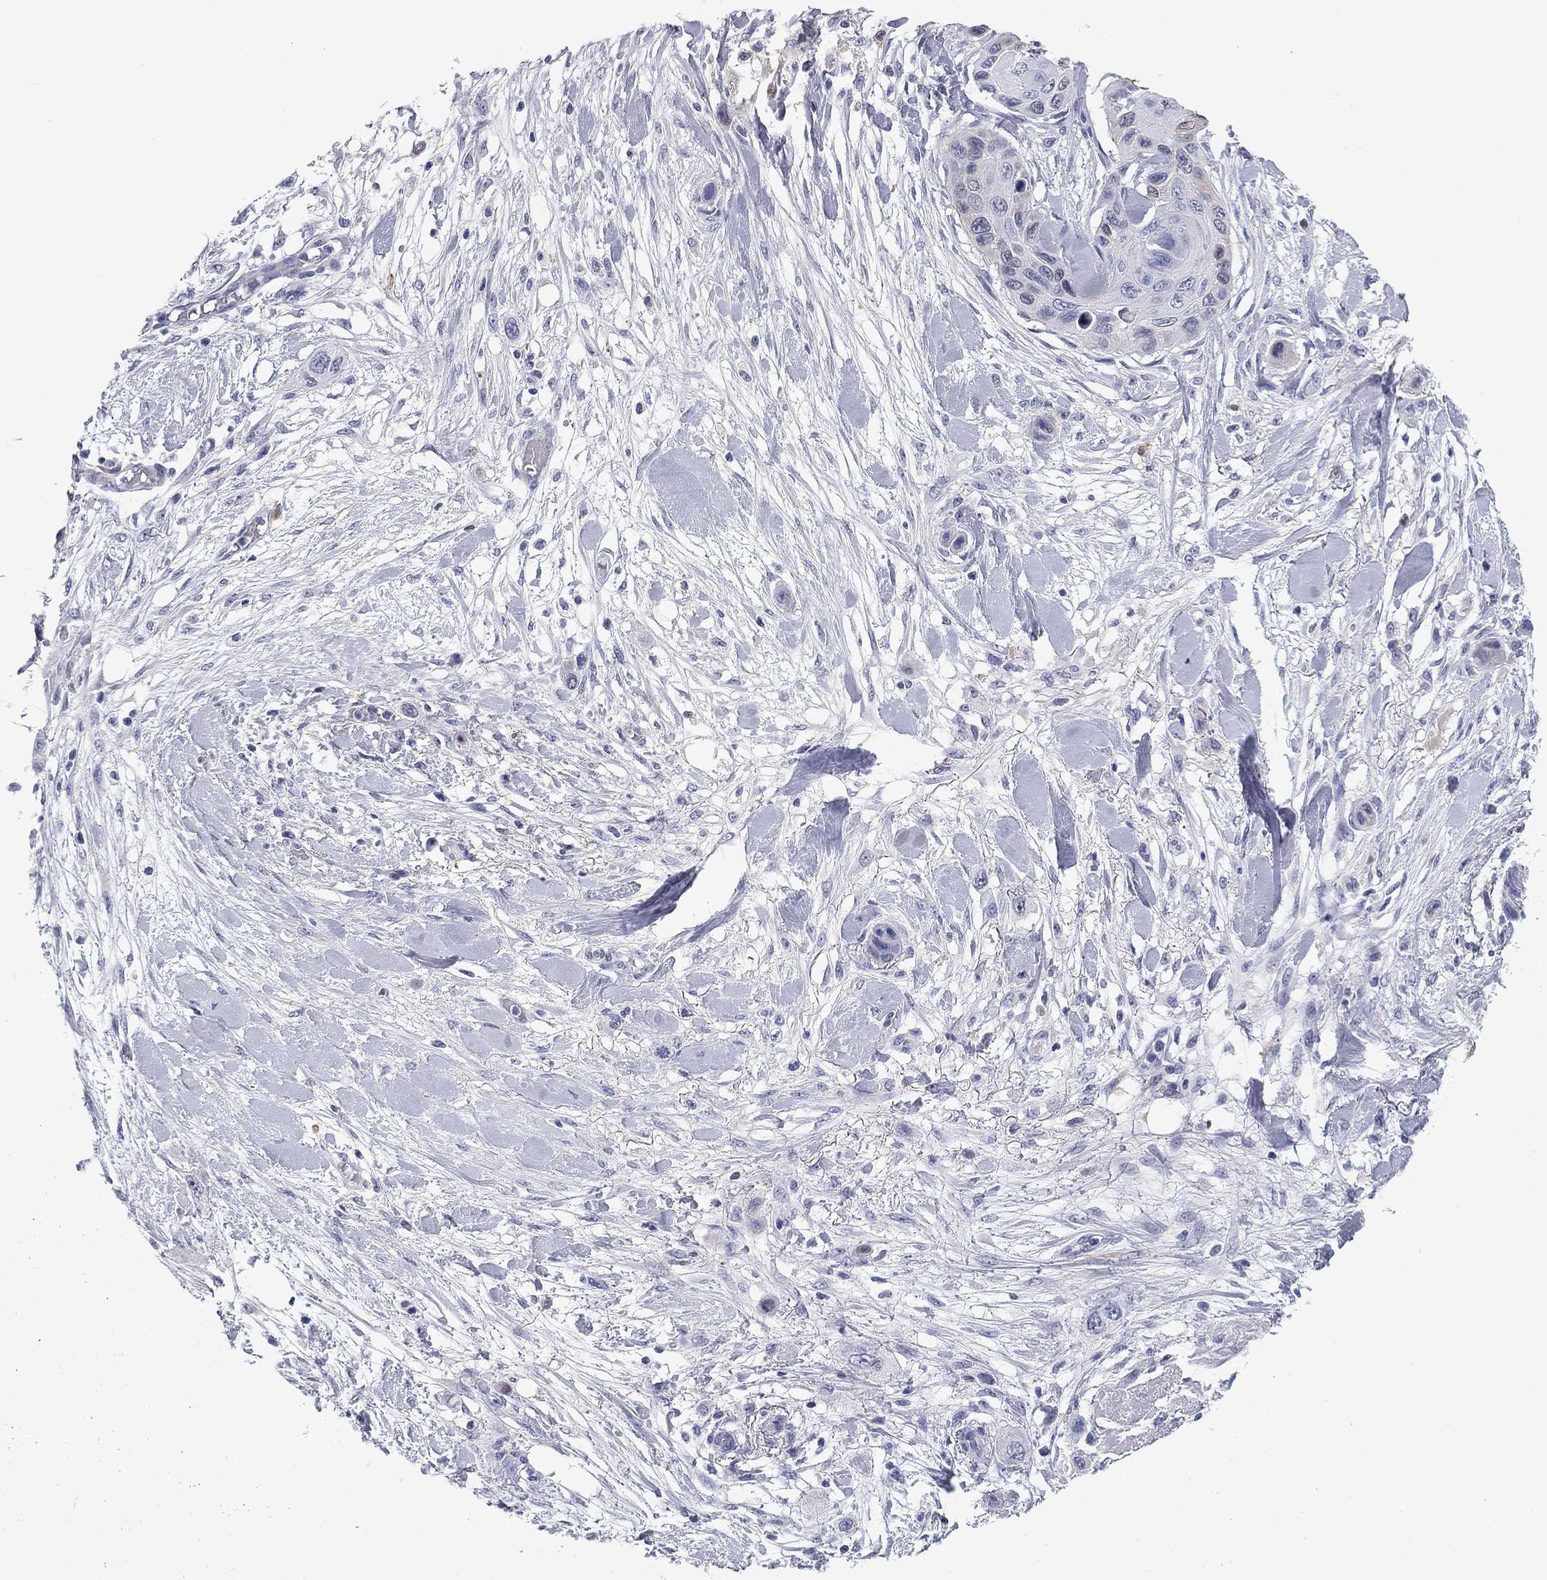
{"staining": {"intensity": "negative", "quantity": "none", "location": "none"}, "tissue": "skin cancer", "cell_type": "Tumor cells", "image_type": "cancer", "snomed": [{"axis": "morphology", "description": "Squamous cell carcinoma, NOS"}, {"axis": "topography", "description": "Skin"}], "caption": "This is an immunohistochemistry histopathology image of skin cancer (squamous cell carcinoma). There is no staining in tumor cells.", "gene": "BCL2L14", "patient": {"sex": "male", "age": 79}}